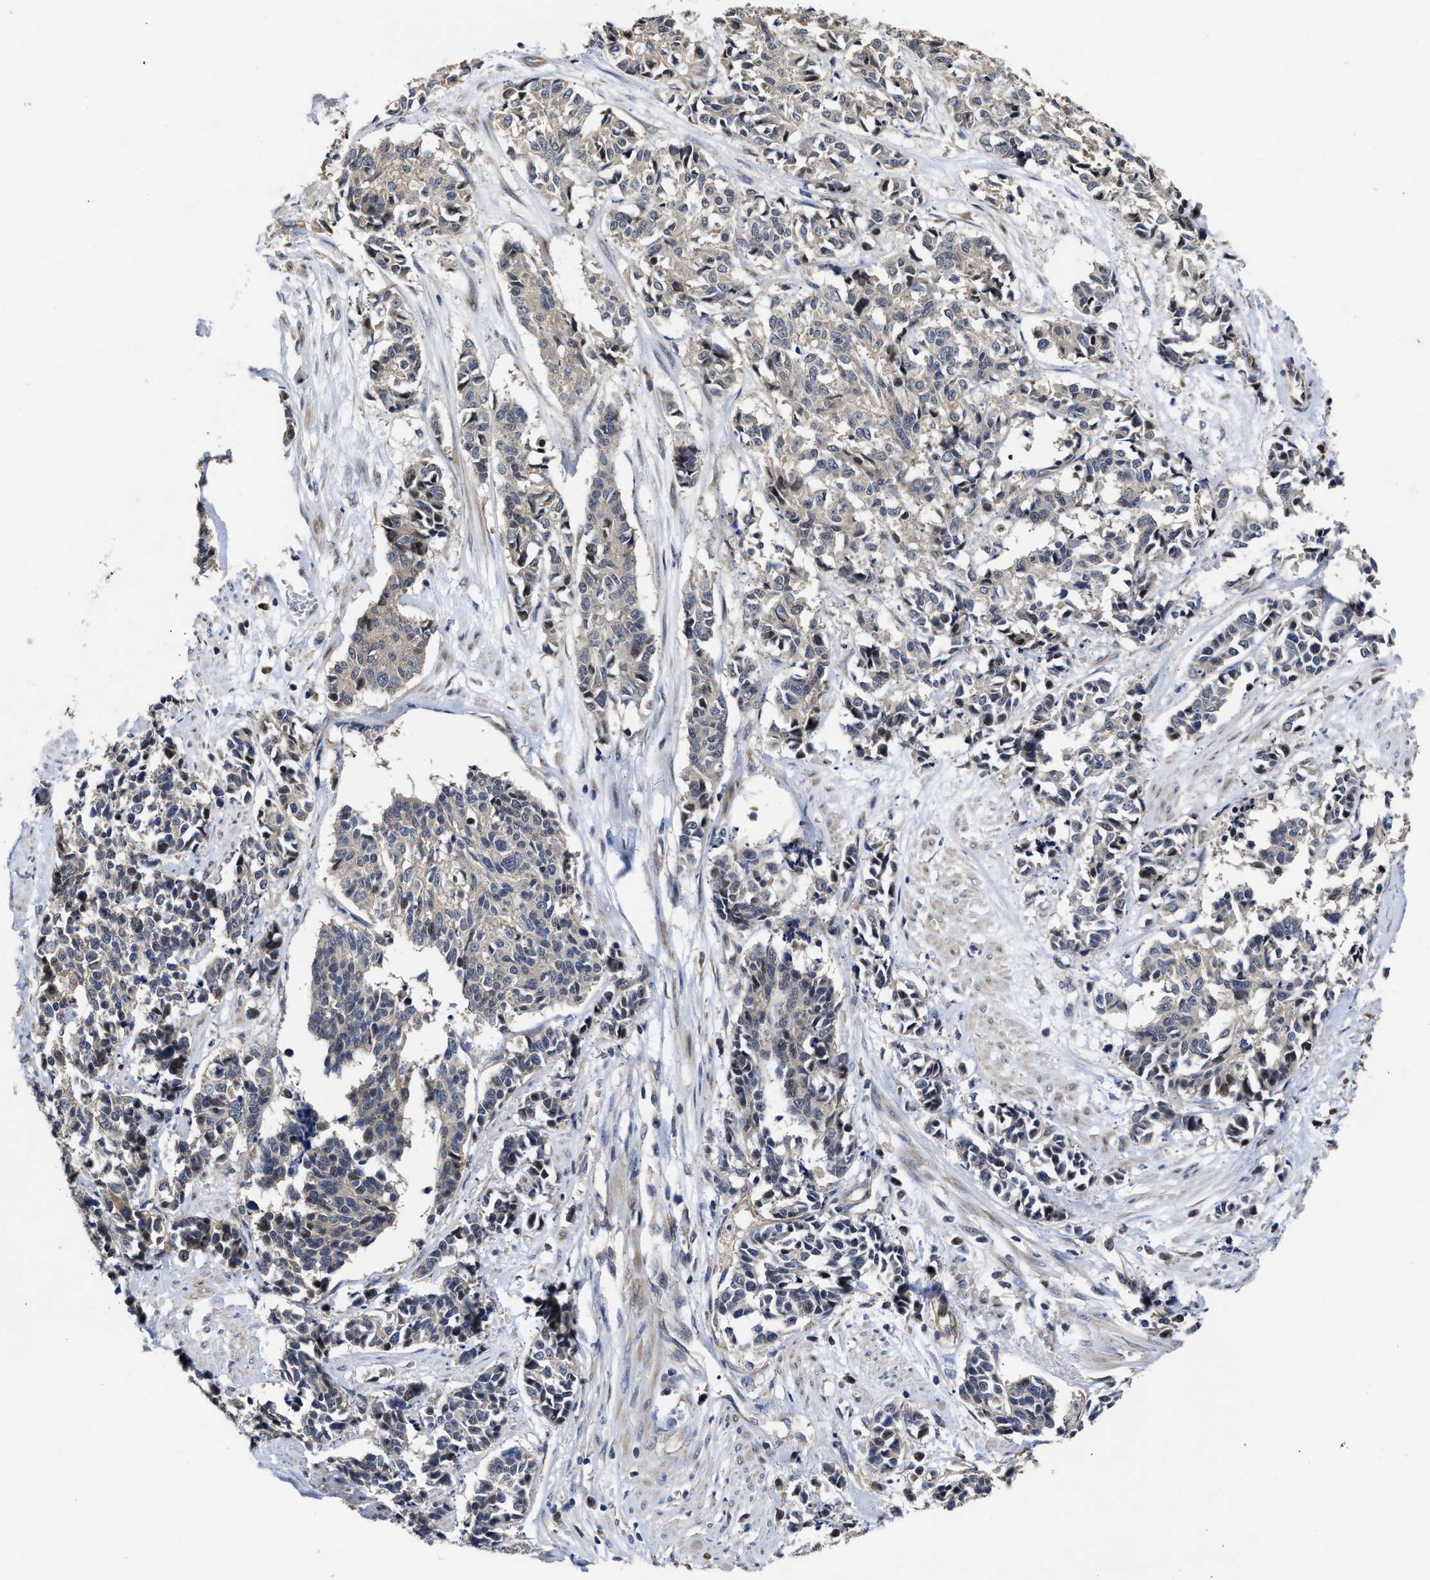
{"staining": {"intensity": "weak", "quantity": "<25%", "location": "cytoplasmic/membranous"}, "tissue": "cervical cancer", "cell_type": "Tumor cells", "image_type": "cancer", "snomed": [{"axis": "morphology", "description": "Squamous cell carcinoma, NOS"}, {"axis": "topography", "description": "Cervix"}], "caption": "Tumor cells are negative for protein expression in human cervical squamous cell carcinoma.", "gene": "TRAF6", "patient": {"sex": "female", "age": 35}}